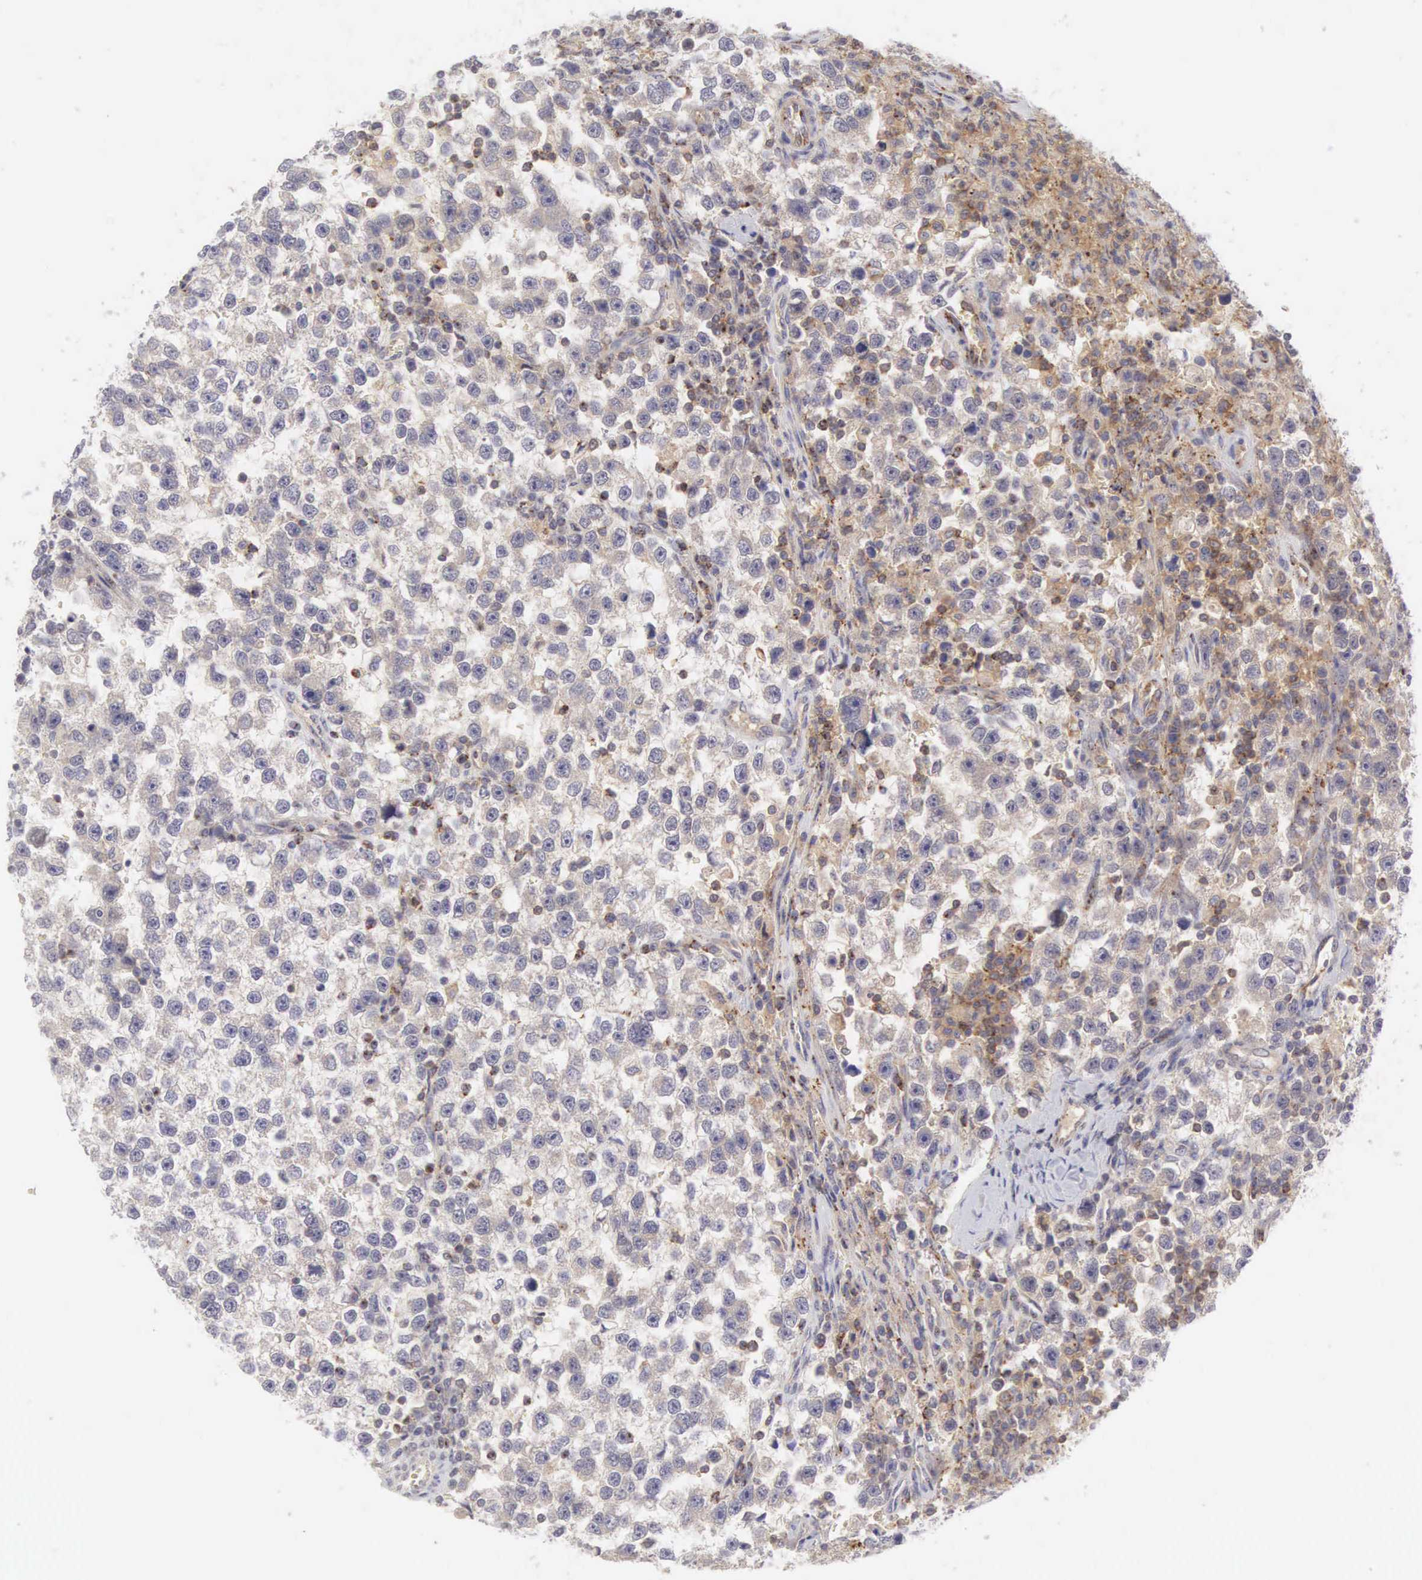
{"staining": {"intensity": "weak", "quantity": "25%-75%", "location": "cytoplasmic/membranous"}, "tissue": "testis cancer", "cell_type": "Tumor cells", "image_type": "cancer", "snomed": [{"axis": "morphology", "description": "Seminoma, NOS"}, {"axis": "topography", "description": "Testis"}], "caption": "A micrograph showing weak cytoplasmic/membranous staining in about 25%-75% of tumor cells in testis cancer, as visualized by brown immunohistochemical staining.", "gene": "CD1A", "patient": {"sex": "male", "age": 33}}